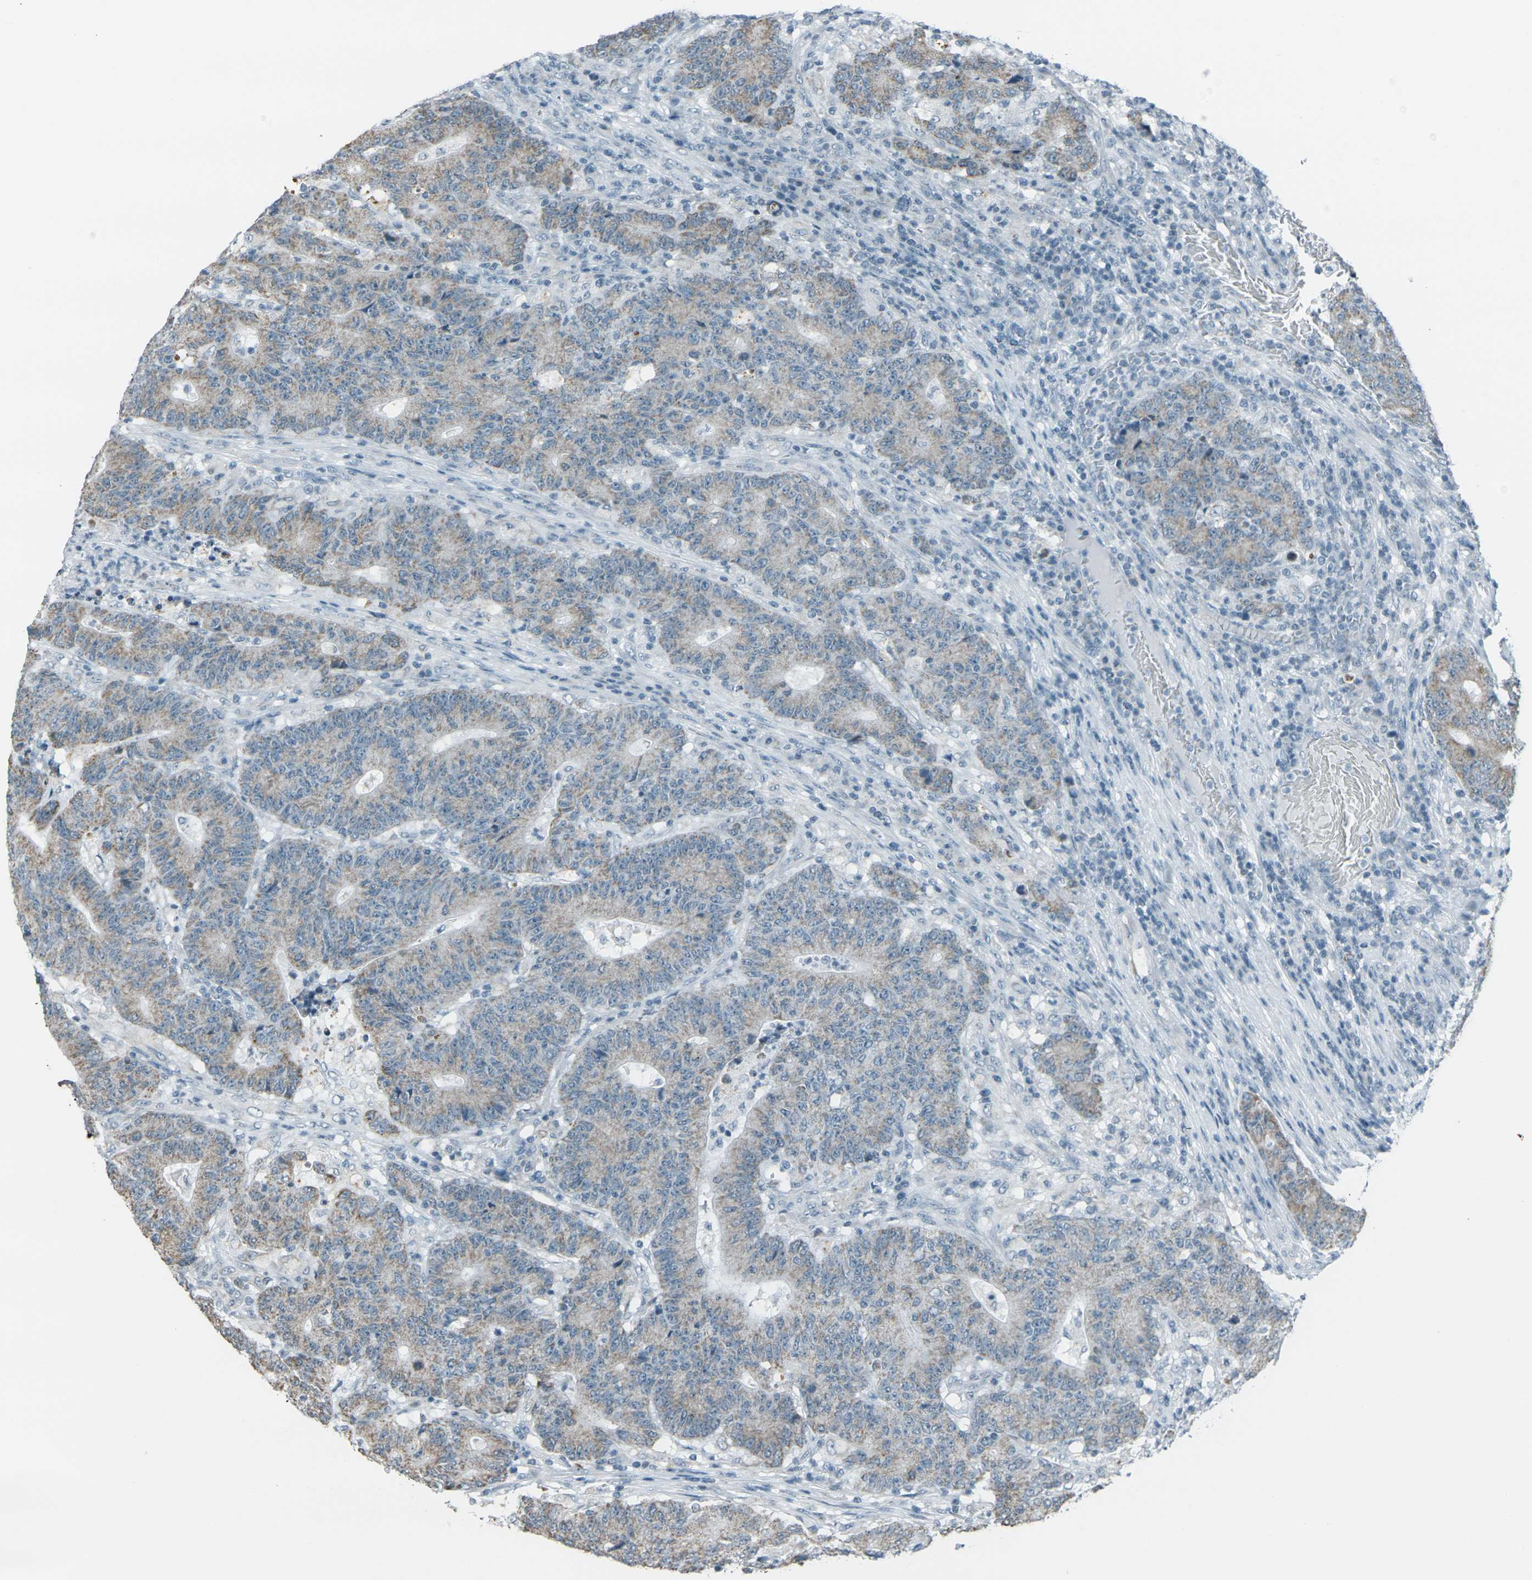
{"staining": {"intensity": "weak", "quantity": ">75%", "location": "cytoplasmic/membranous"}, "tissue": "colorectal cancer", "cell_type": "Tumor cells", "image_type": "cancer", "snomed": [{"axis": "morphology", "description": "Normal tissue, NOS"}, {"axis": "morphology", "description": "Adenocarcinoma, NOS"}, {"axis": "topography", "description": "Colon"}], "caption": "High-power microscopy captured an immunohistochemistry micrograph of colorectal cancer (adenocarcinoma), revealing weak cytoplasmic/membranous expression in approximately >75% of tumor cells.", "gene": "H2BC1", "patient": {"sex": "female", "age": 75}}